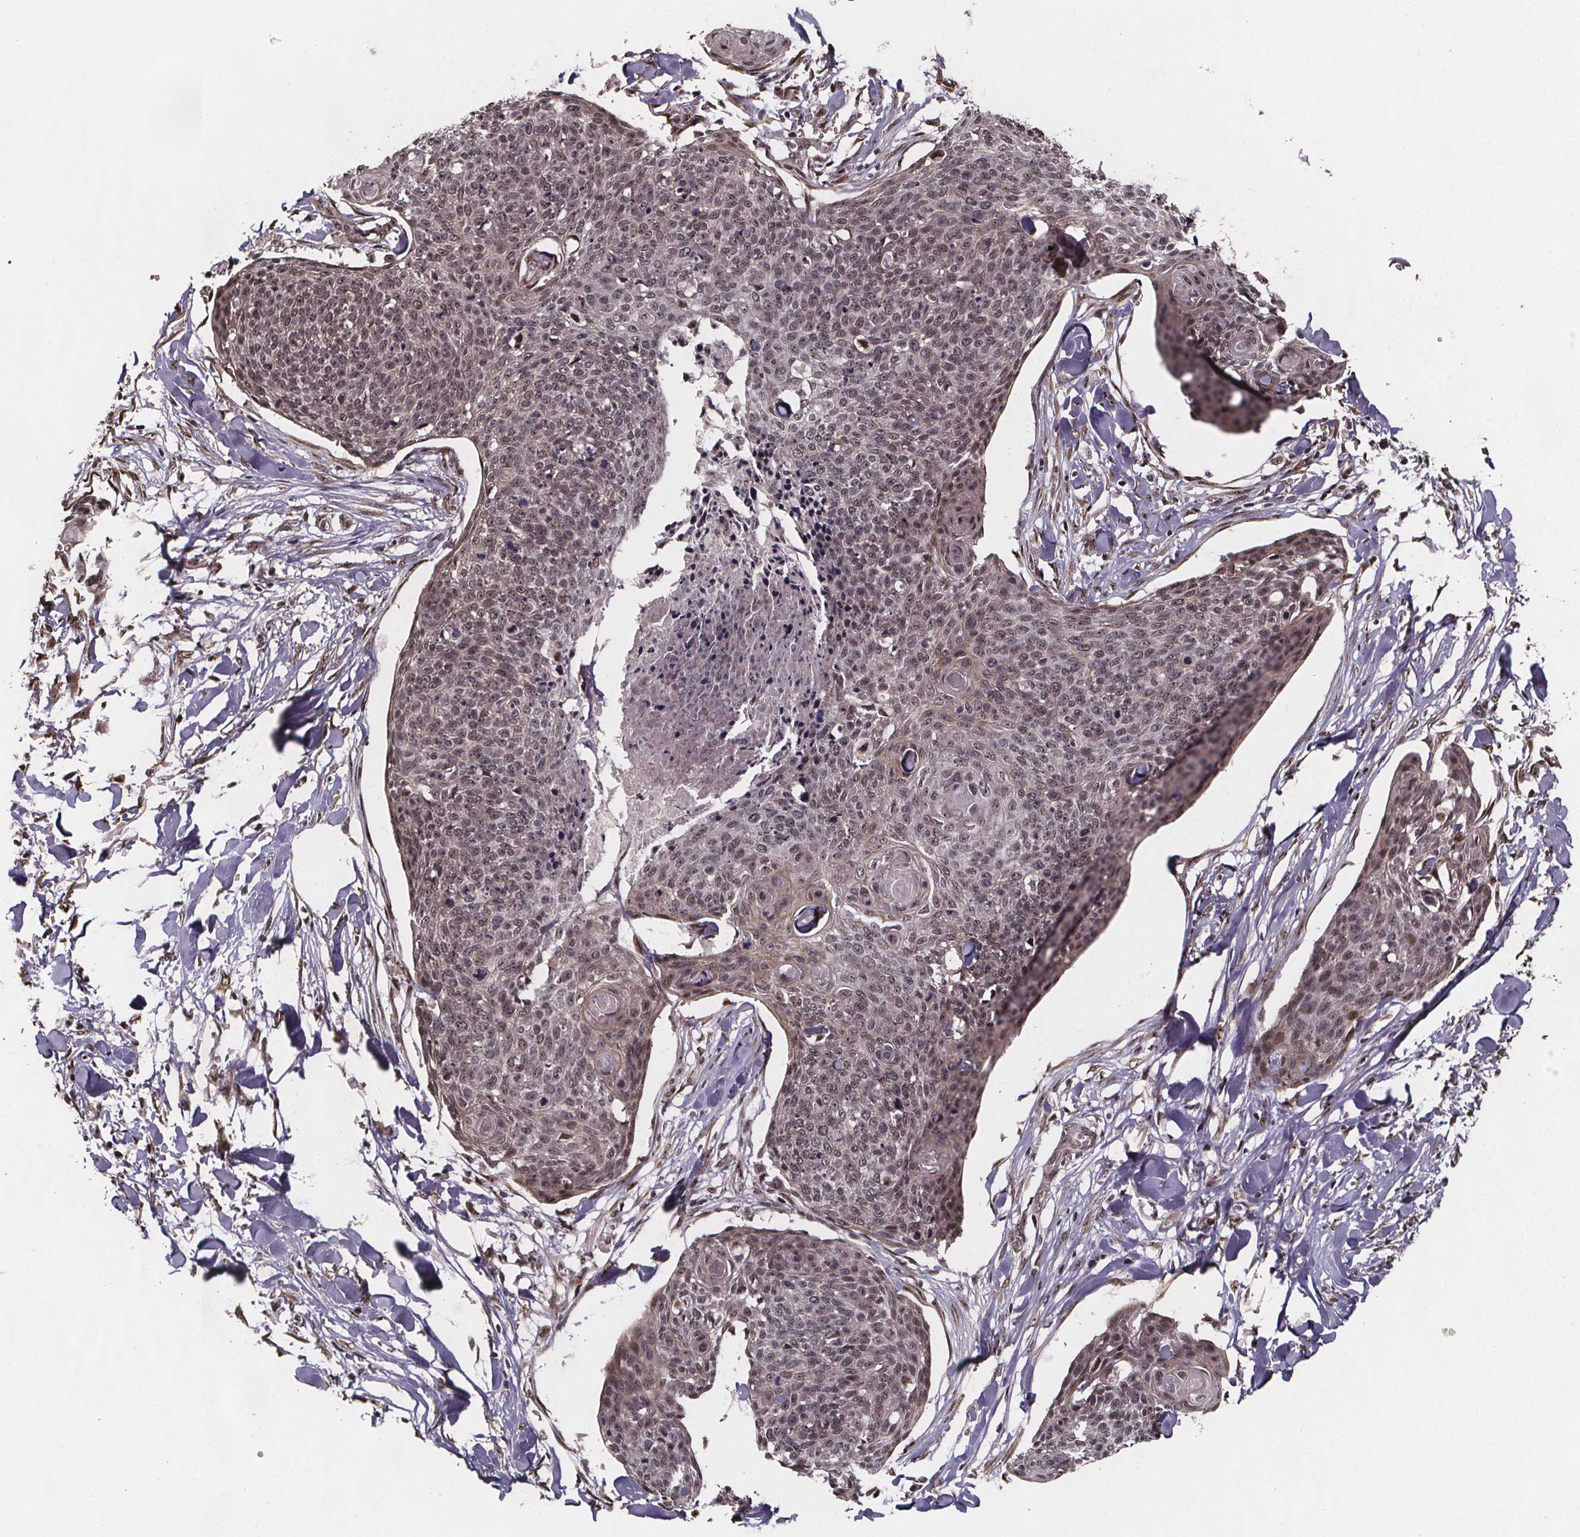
{"staining": {"intensity": "weak", "quantity": ">75%", "location": "nuclear"}, "tissue": "skin cancer", "cell_type": "Tumor cells", "image_type": "cancer", "snomed": [{"axis": "morphology", "description": "Squamous cell carcinoma, NOS"}, {"axis": "topography", "description": "Skin"}, {"axis": "topography", "description": "Vulva"}], "caption": "High-power microscopy captured an IHC image of skin cancer (squamous cell carcinoma), revealing weak nuclear staining in approximately >75% of tumor cells. The protein is shown in brown color, while the nuclei are stained blue.", "gene": "U2SURP", "patient": {"sex": "female", "age": 75}}